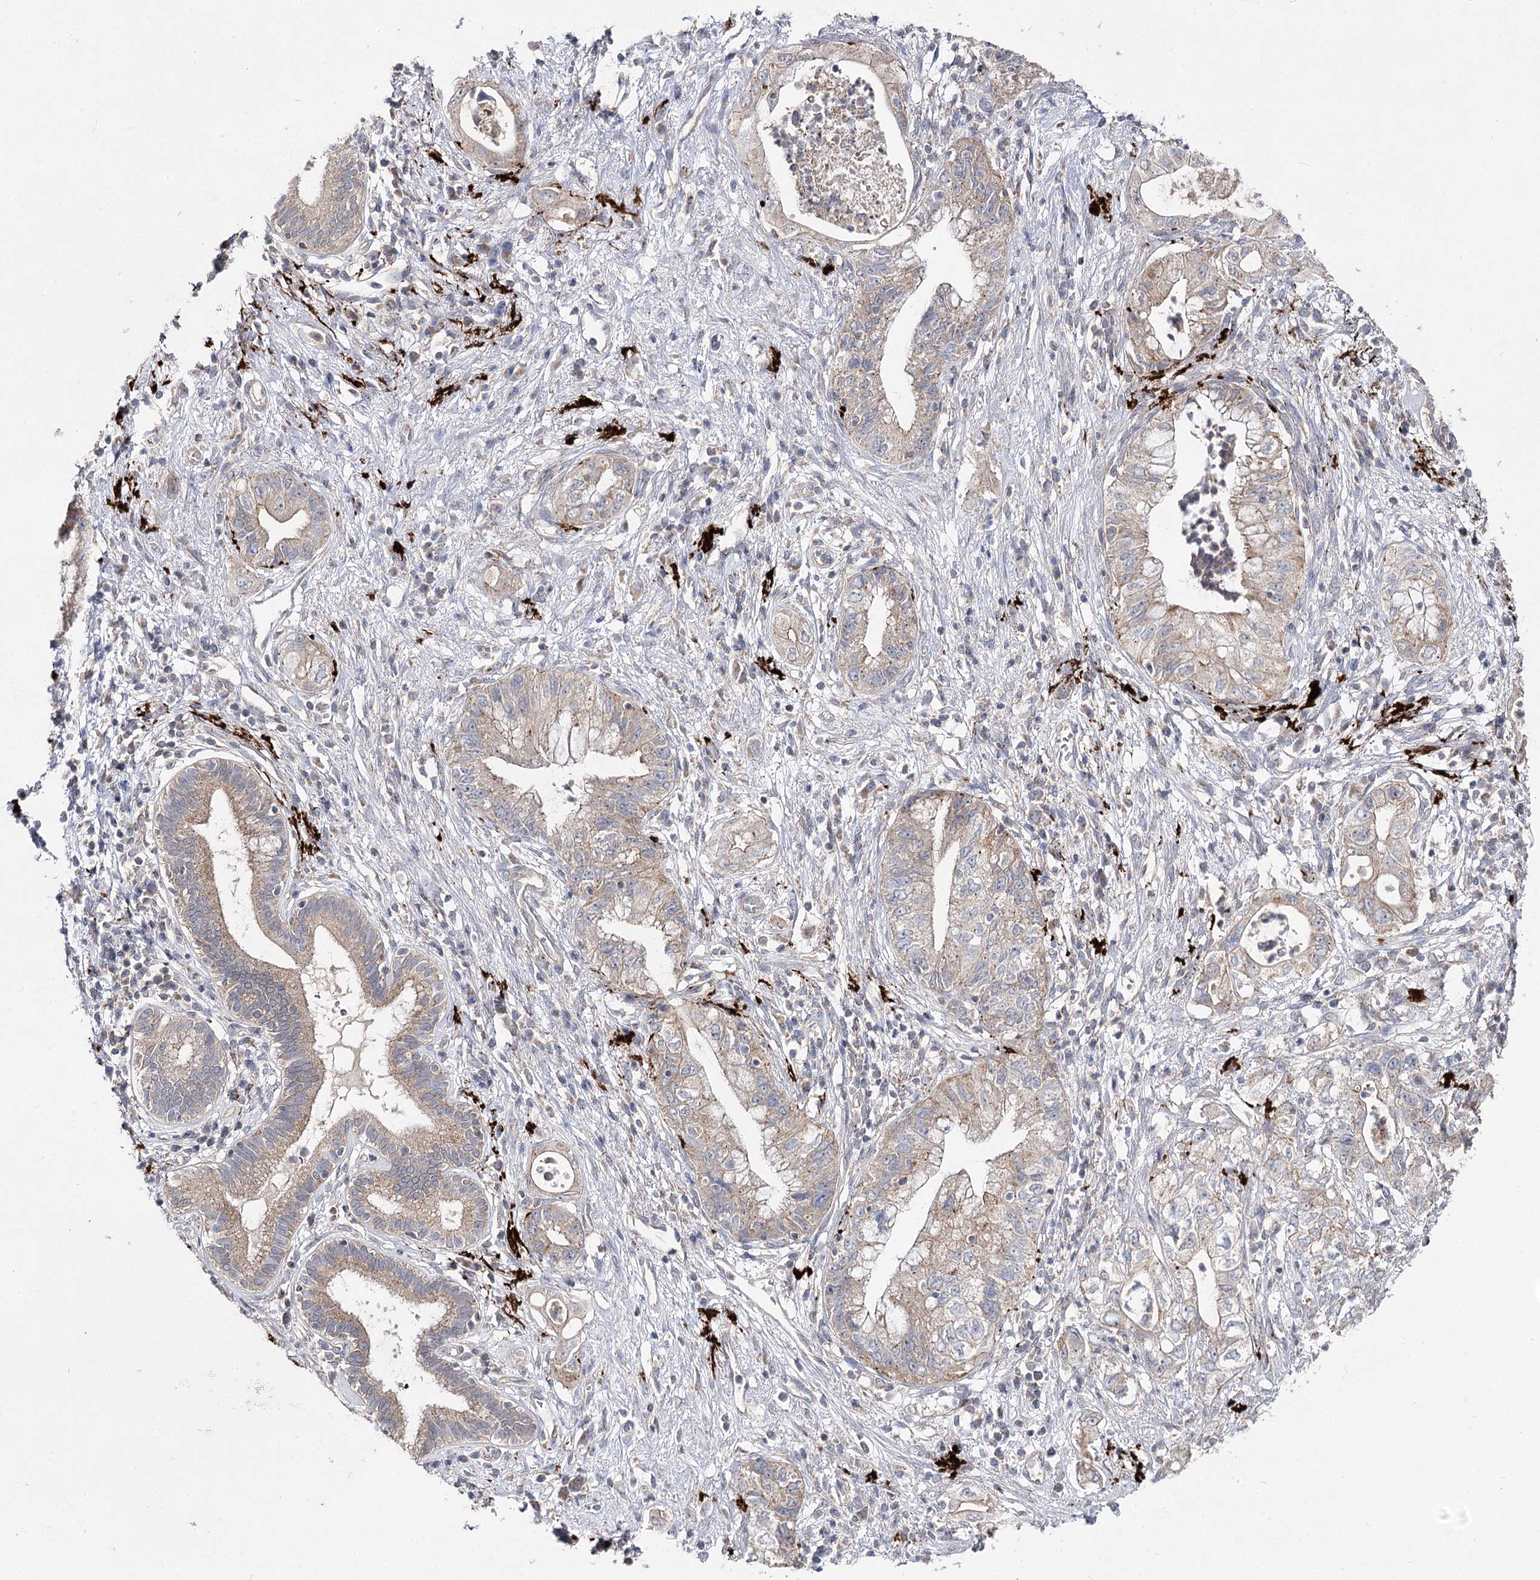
{"staining": {"intensity": "weak", "quantity": ">75%", "location": "cytoplasmic/membranous"}, "tissue": "pancreatic cancer", "cell_type": "Tumor cells", "image_type": "cancer", "snomed": [{"axis": "morphology", "description": "Adenocarcinoma, NOS"}, {"axis": "topography", "description": "Pancreas"}], "caption": "IHC histopathology image of neoplastic tissue: pancreatic adenocarcinoma stained using IHC shows low levels of weak protein expression localized specifically in the cytoplasmic/membranous of tumor cells, appearing as a cytoplasmic/membranous brown color.", "gene": "AURKC", "patient": {"sex": "female", "age": 73}}